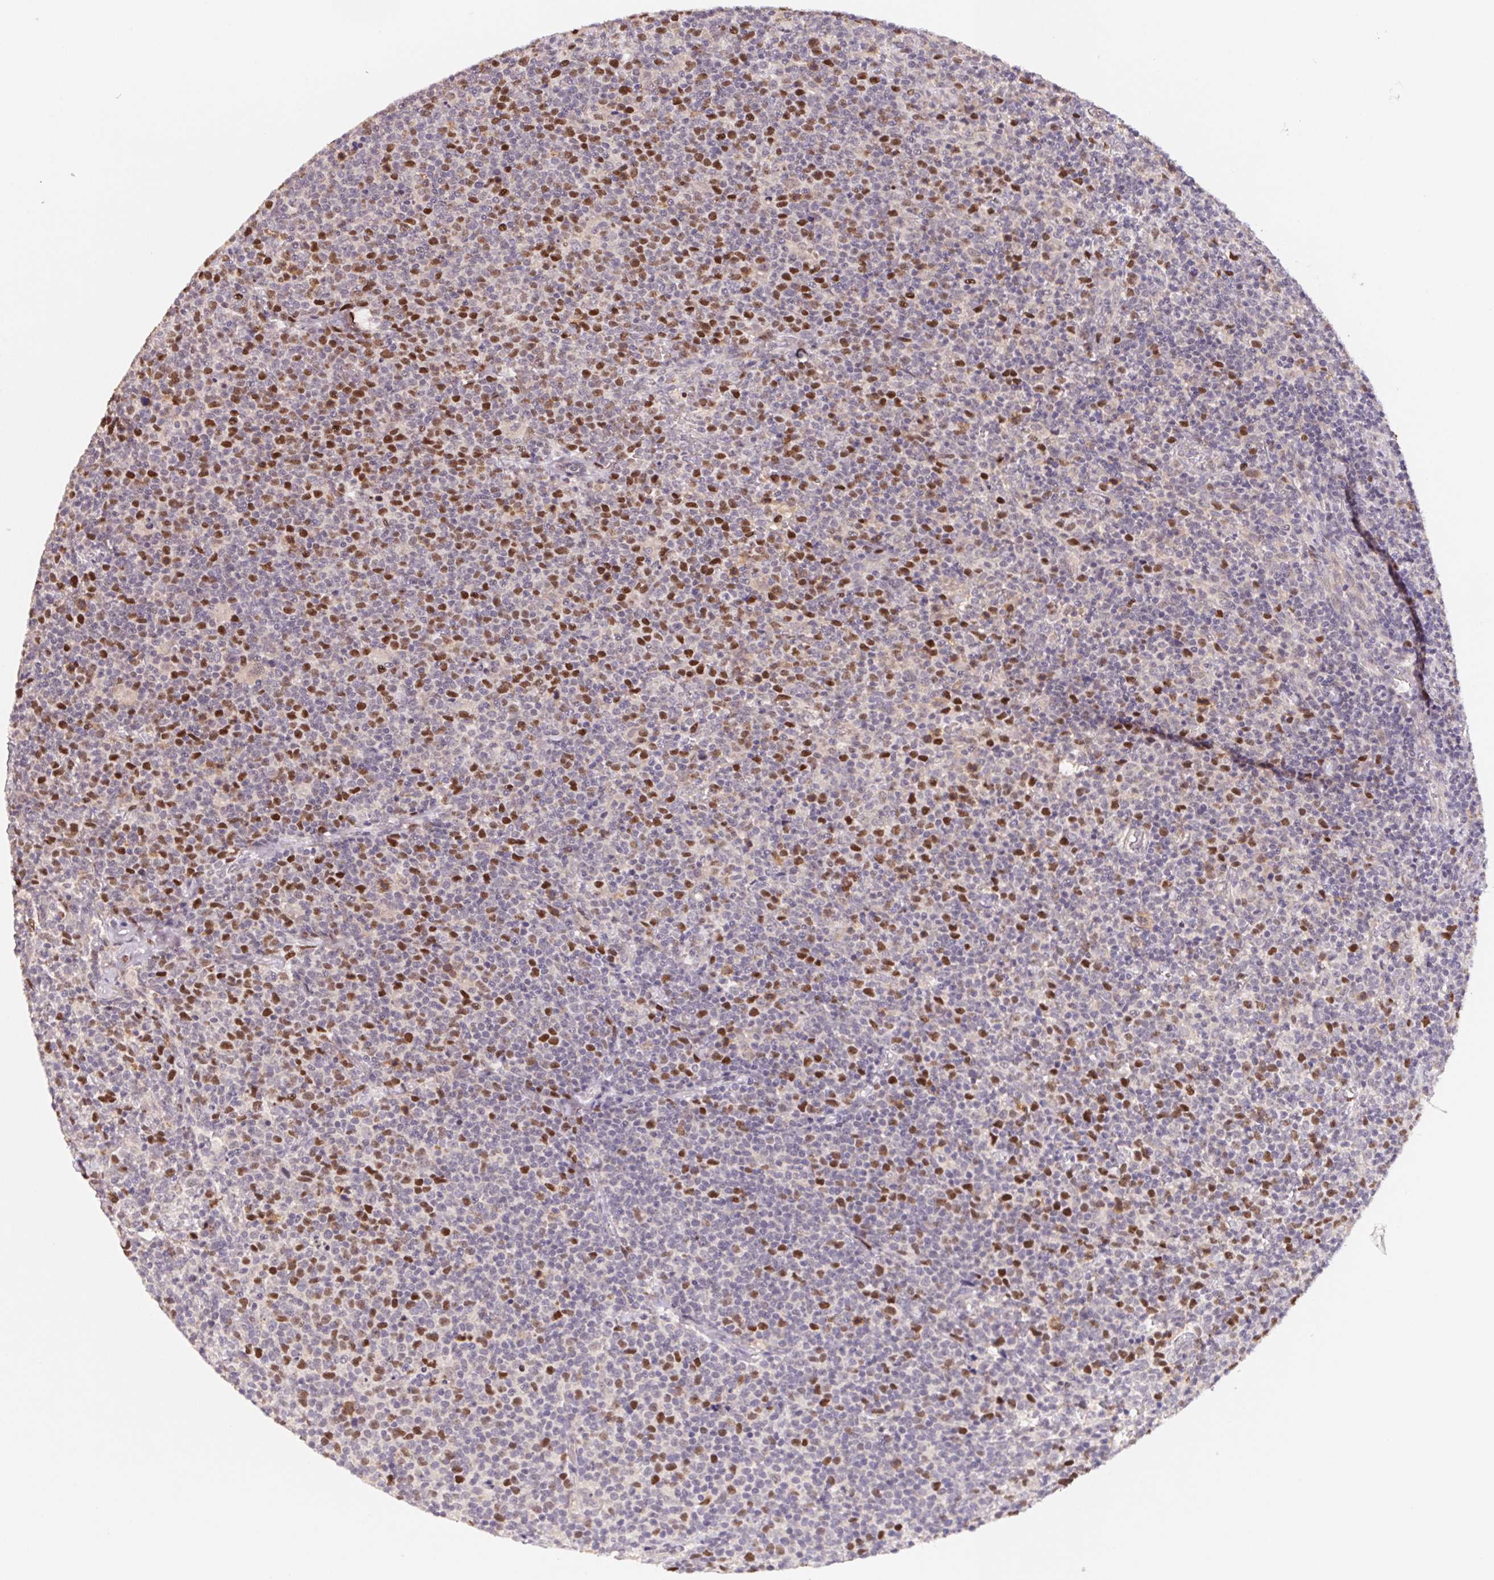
{"staining": {"intensity": "strong", "quantity": "<25%", "location": "nuclear"}, "tissue": "lymphoma", "cell_type": "Tumor cells", "image_type": "cancer", "snomed": [{"axis": "morphology", "description": "Malignant lymphoma, non-Hodgkin's type, High grade"}, {"axis": "topography", "description": "Lymph node"}], "caption": "Tumor cells demonstrate medium levels of strong nuclear positivity in about <25% of cells in human lymphoma.", "gene": "KIFC1", "patient": {"sex": "male", "age": 61}}